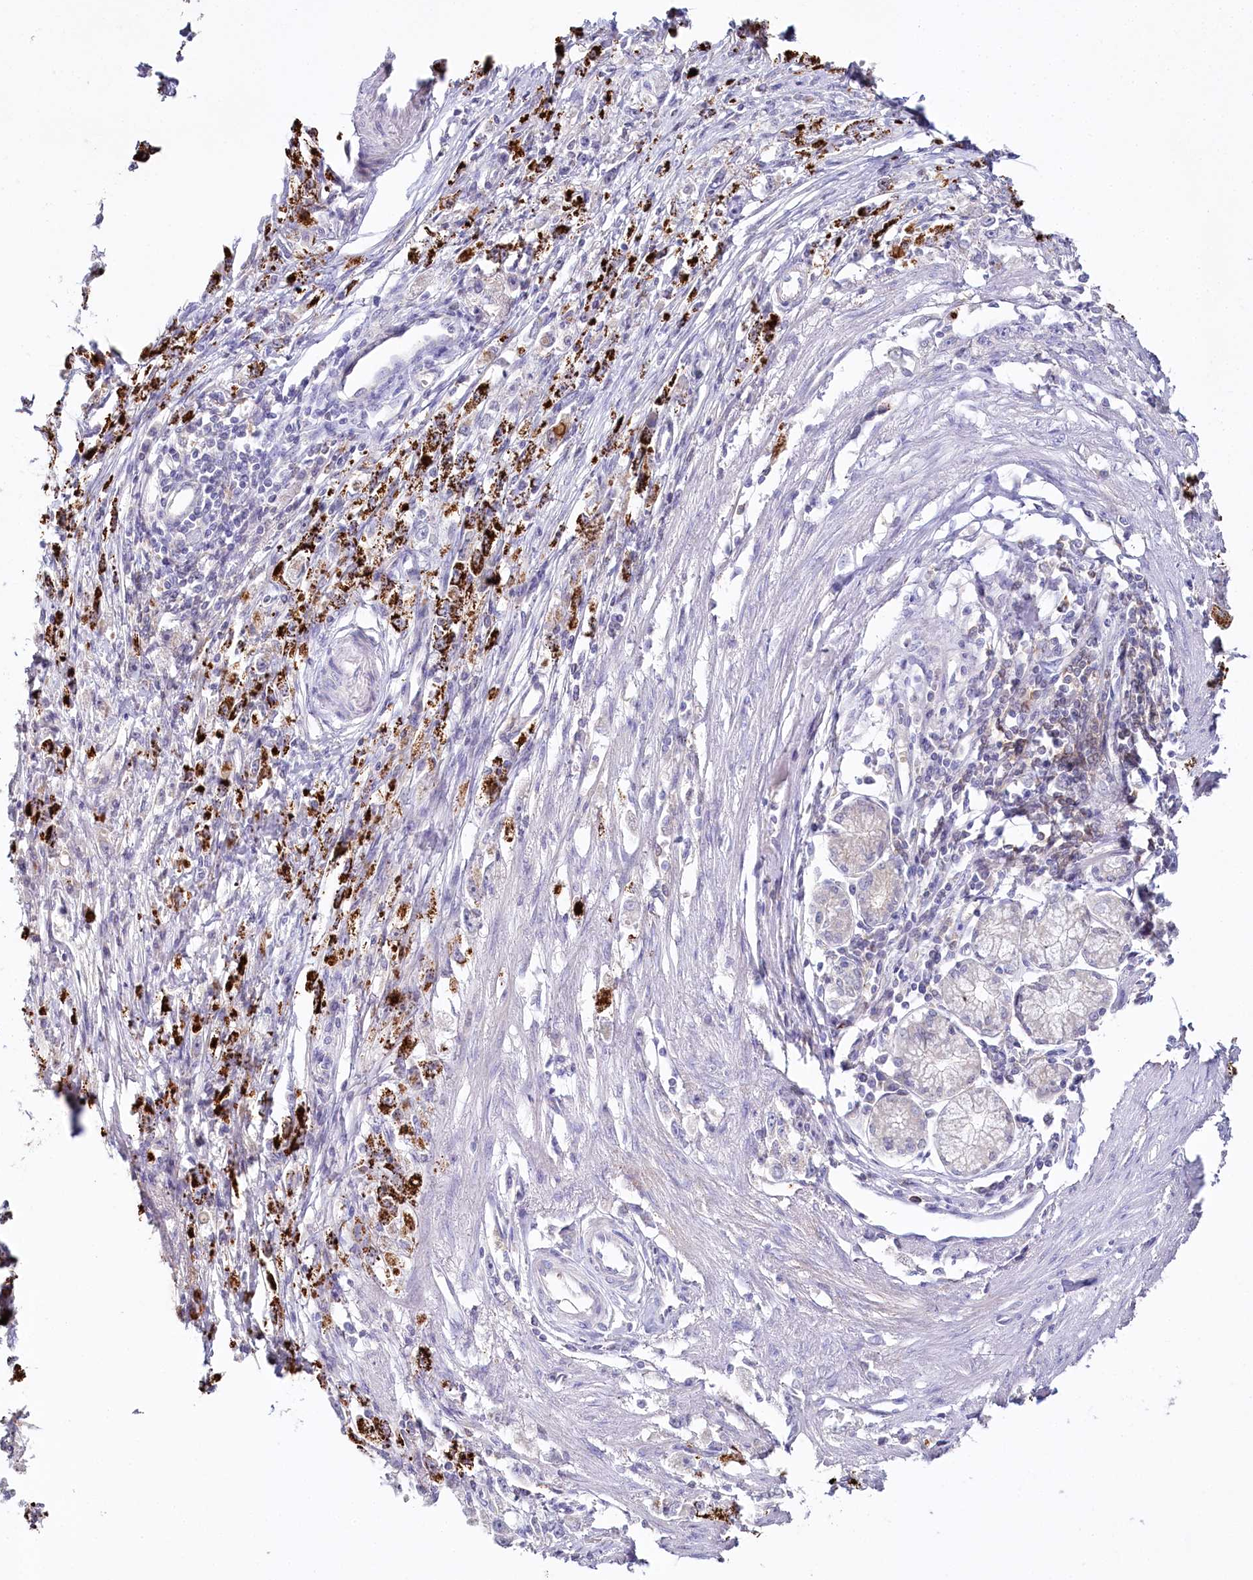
{"staining": {"intensity": "strong", "quantity": "25%-75%", "location": "cytoplasmic/membranous"}, "tissue": "stomach cancer", "cell_type": "Tumor cells", "image_type": "cancer", "snomed": [{"axis": "morphology", "description": "Adenocarcinoma, NOS"}, {"axis": "topography", "description": "Stomach"}], "caption": "The histopathology image exhibits immunohistochemical staining of adenocarcinoma (stomach). There is strong cytoplasmic/membranous staining is present in approximately 25%-75% of tumor cells.", "gene": "DAPK1", "patient": {"sex": "female", "age": 59}}